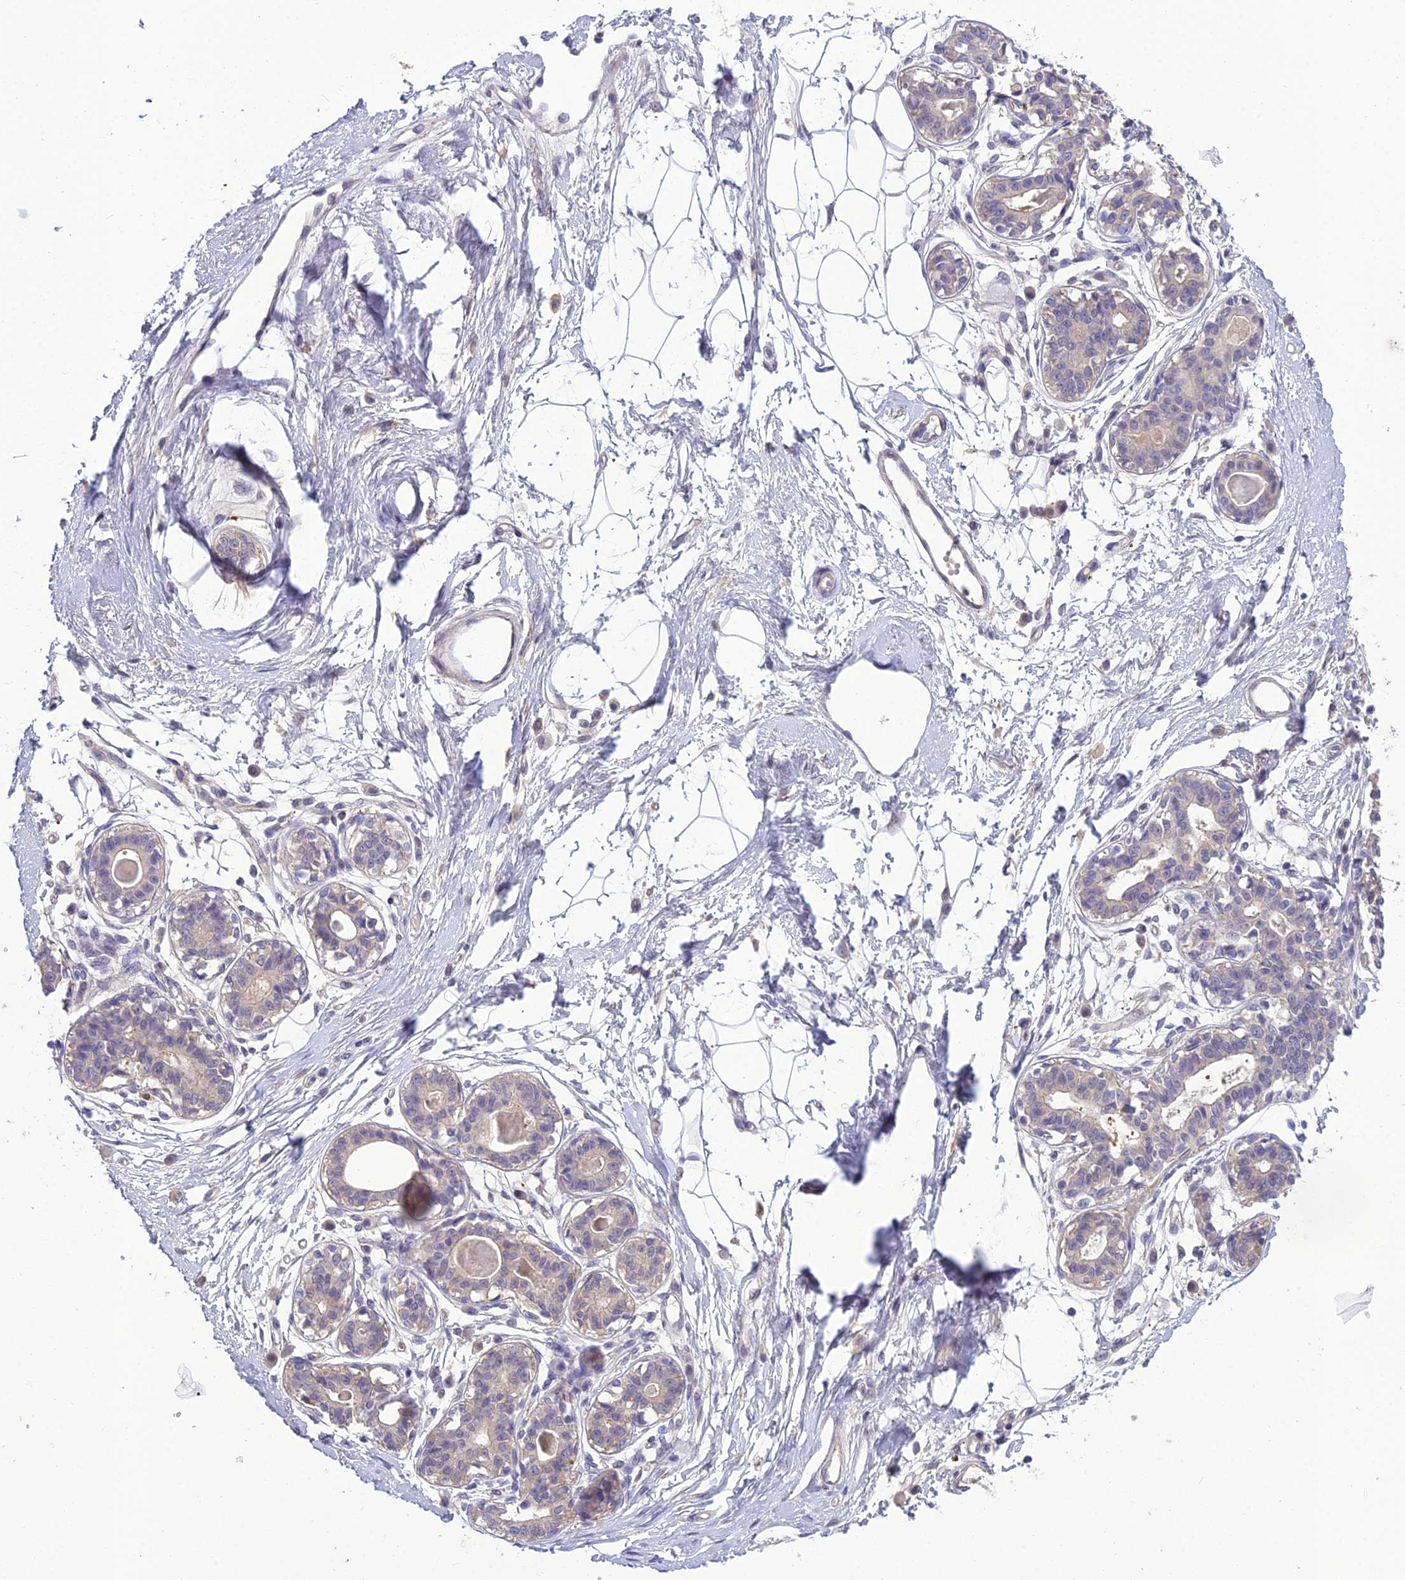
{"staining": {"intensity": "negative", "quantity": "none", "location": "none"}, "tissue": "breast", "cell_type": "Adipocytes", "image_type": "normal", "snomed": [{"axis": "morphology", "description": "Normal tissue, NOS"}, {"axis": "topography", "description": "Breast"}], "caption": "This micrograph is of normal breast stained with immunohistochemistry (IHC) to label a protein in brown with the nuclei are counter-stained blue. There is no staining in adipocytes.", "gene": "GDF6", "patient": {"sex": "female", "age": 45}}